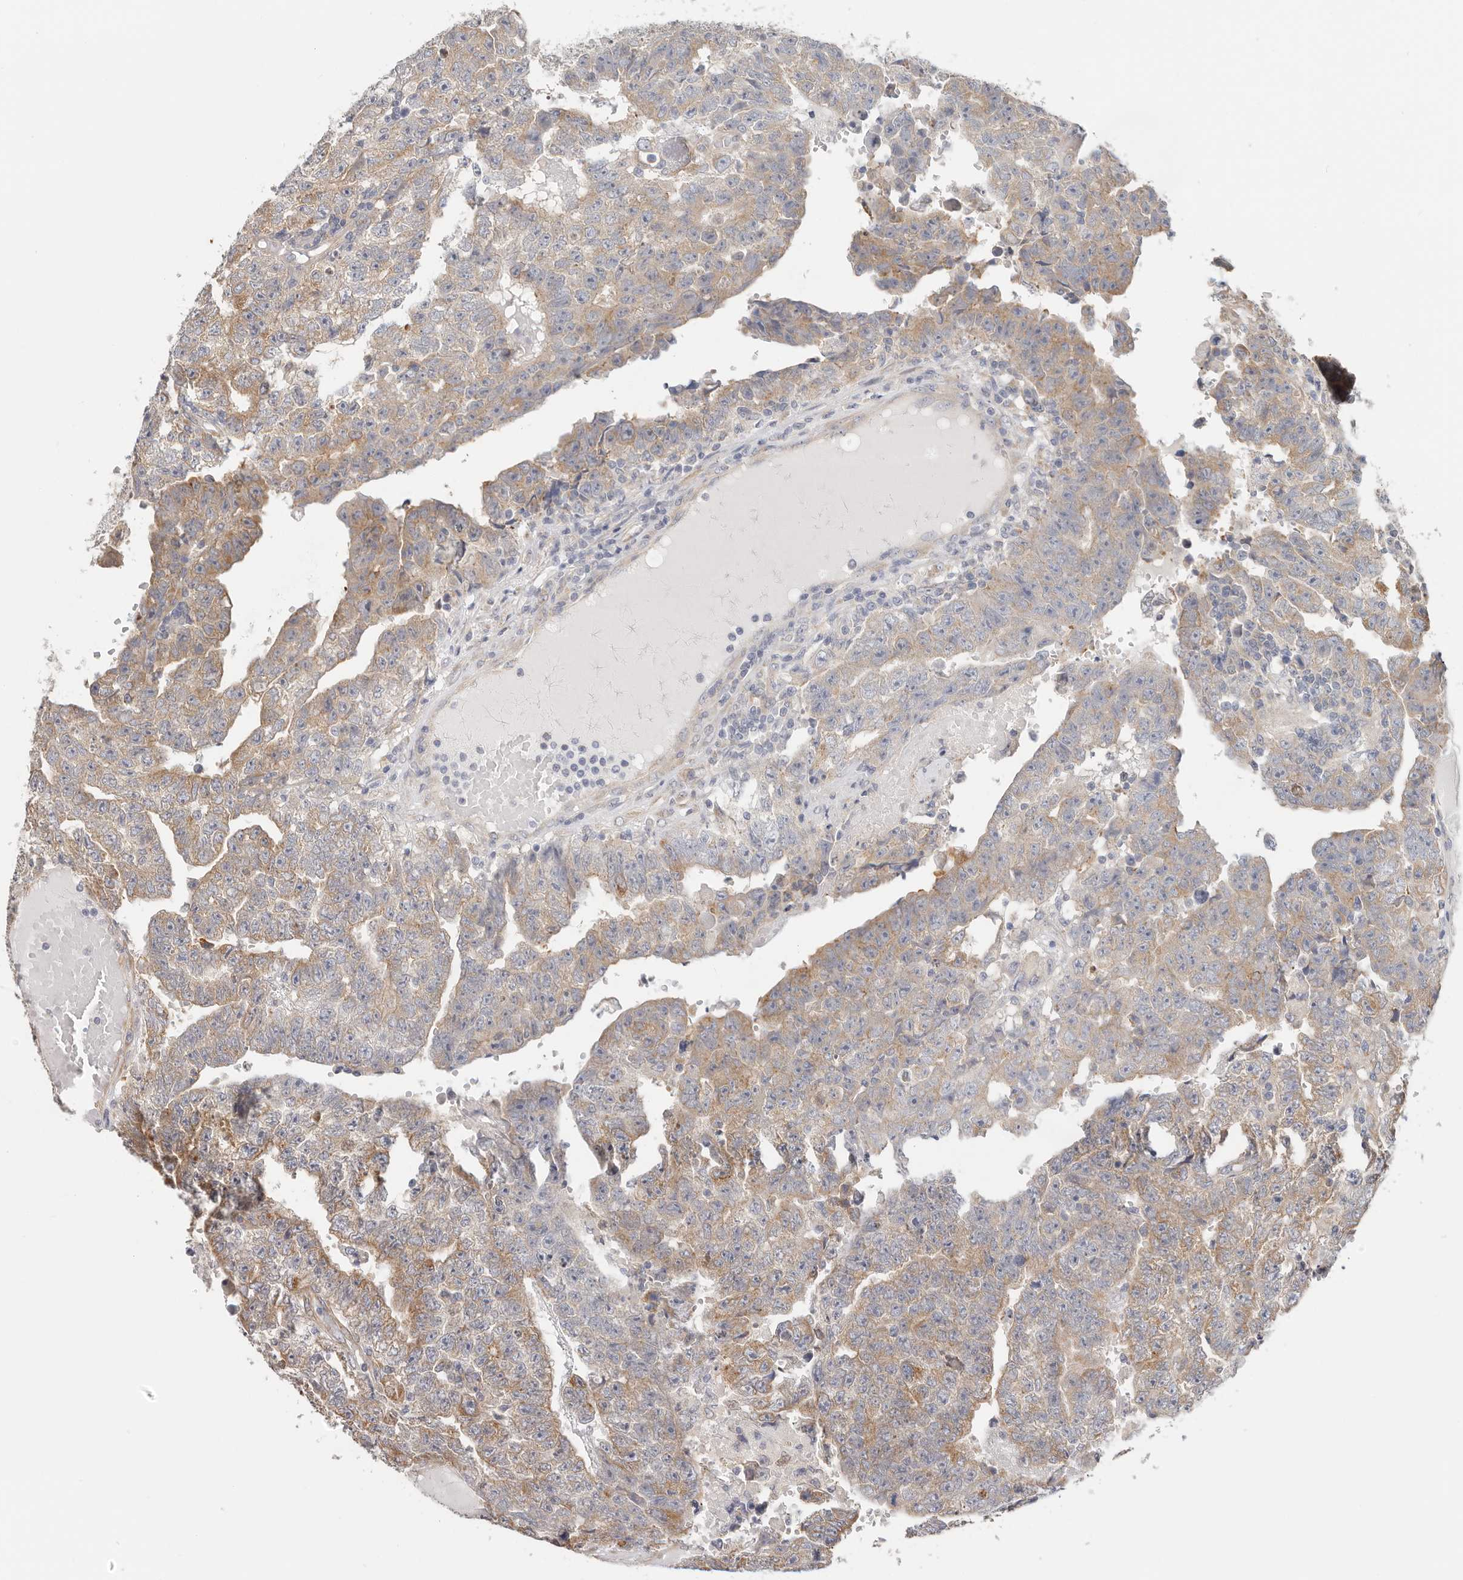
{"staining": {"intensity": "moderate", "quantity": ">75%", "location": "cytoplasmic/membranous"}, "tissue": "testis cancer", "cell_type": "Tumor cells", "image_type": "cancer", "snomed": [{"axis": "morphology", "description": "Carcinoma, Embryonal, NOS"}, {"axis": "topography", "description": "Testis"}], "caption": "This is a micrograph of IHC staining of testis cancer (embryonal carcinoma), which shows moderate expression in the cytoplasmic/membranous of tumor cells.", "gene": "AFDN", "patient": {"sex": "male", "age": 25}}